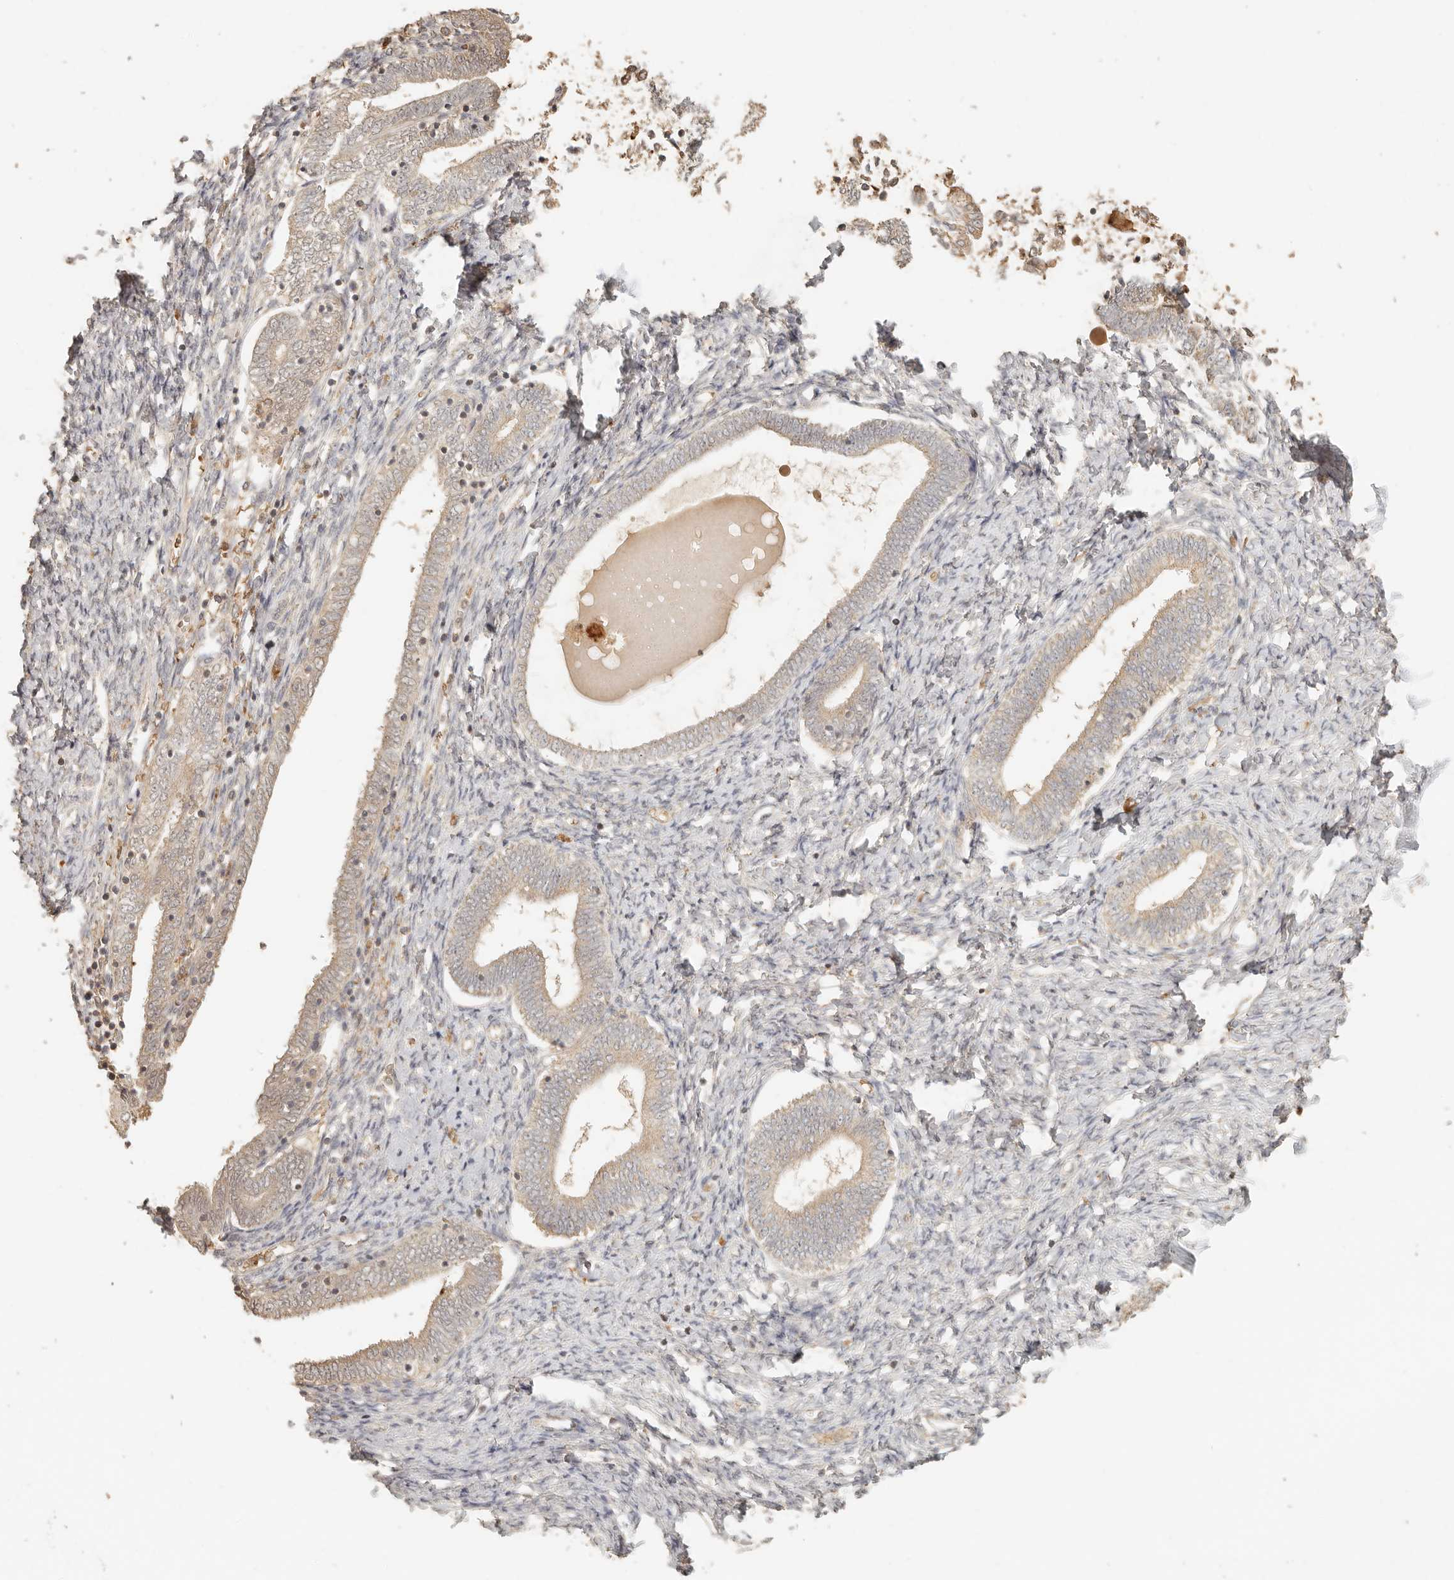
{"staining": {"intensity": "negative", "quantity": "none", "location": "none"}, "tissue": "endometrium", "cell_type": "Cells in endometrial stroma", "image_type": "normal", "snomed": [{"axis": "morphology", "description": "Normal tissue, NOS"}, {"axis": "topography", "description": "Endometrium"}], "caption": "Human endometrium stained for a protein using IHC reveals no positivity in cells in endometrial stroma.", "gene": "INTS11", "patient": {"sex": "female", "age": 72}}